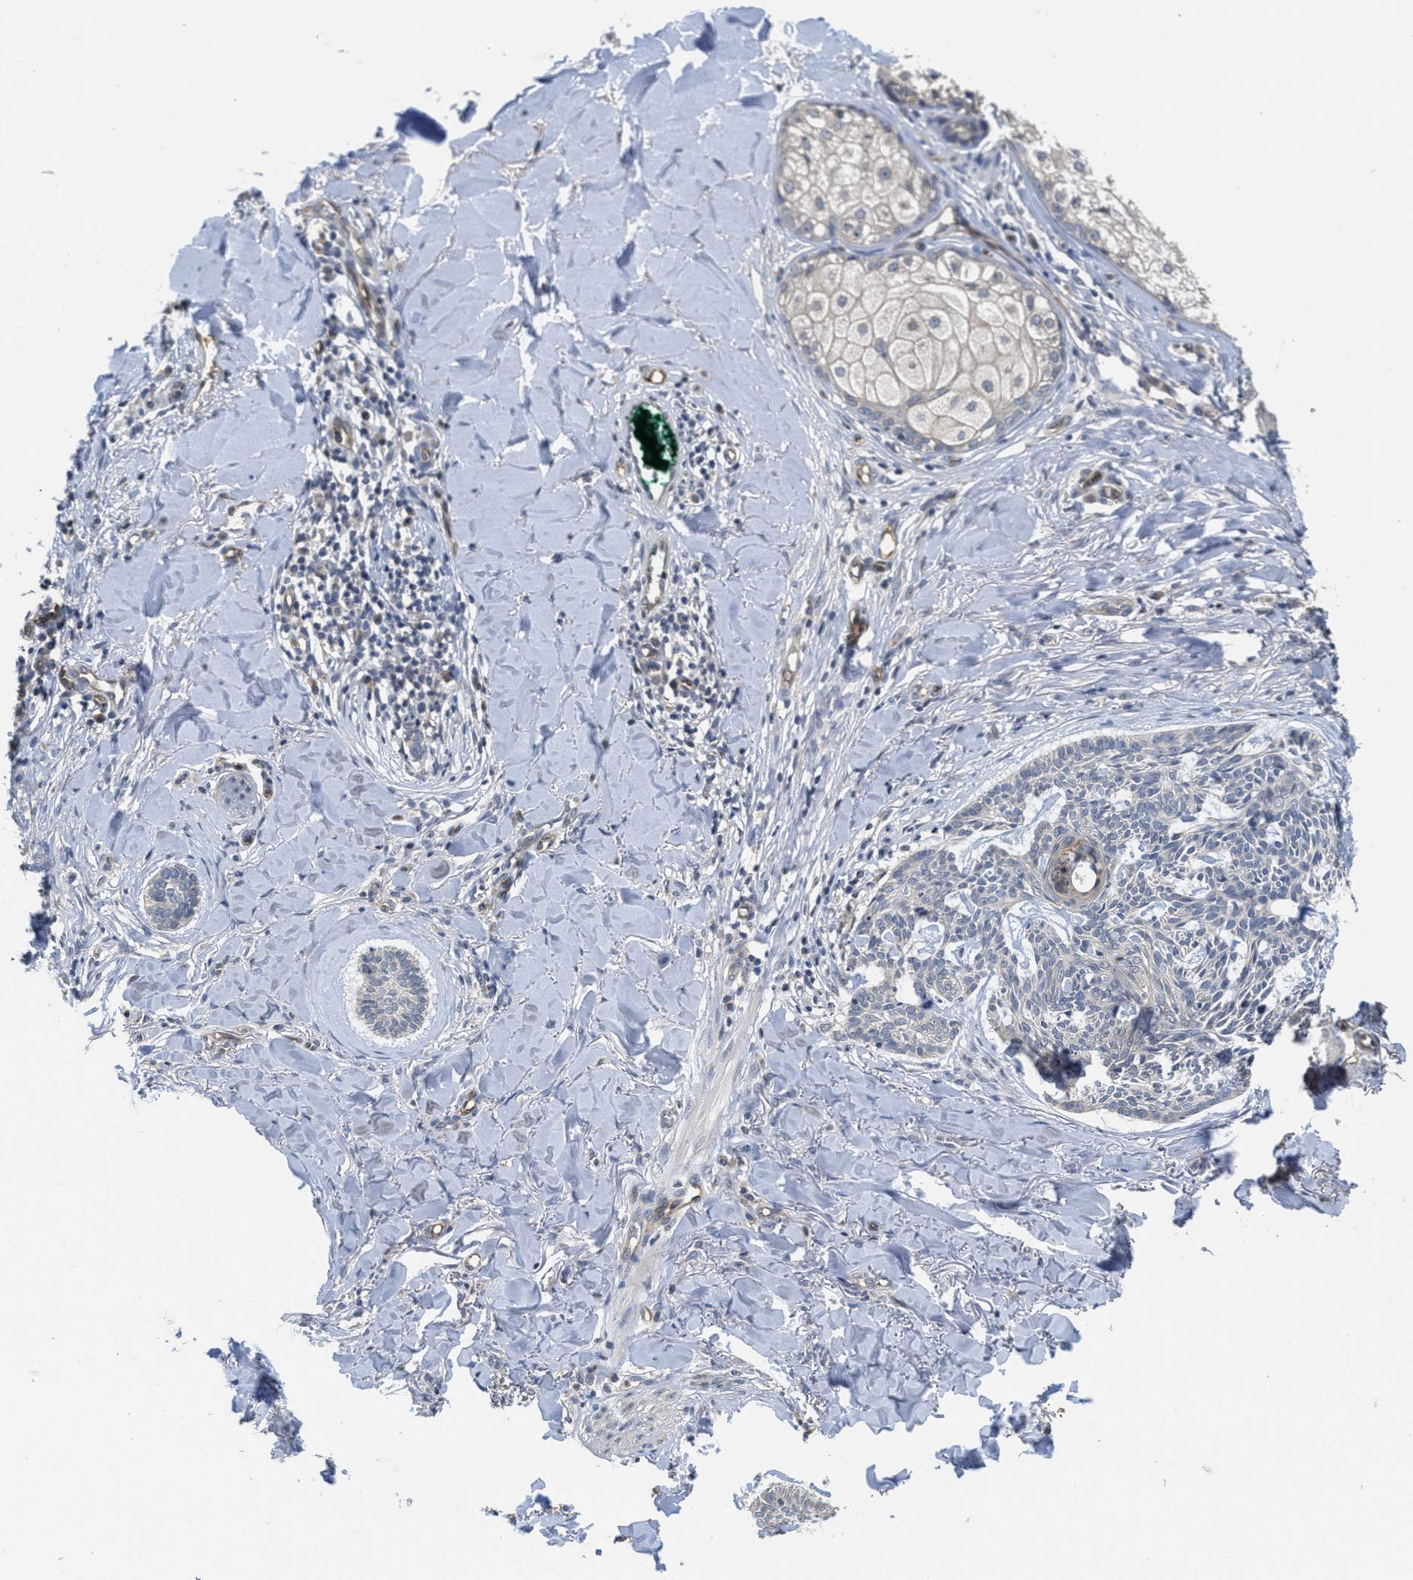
{"staining": {"intensity": "negative", "quantity": "none", "location": "none"}, "tissue": "skin cancer", "cell_type": "Tumor cells", "image_type": "cancer", "snomed": [{"axis": "morphology", "description": "Basal cell carcinoma"}, {"axis": "topography", "description": "Skin"}], "caption": "This is an IHC image of human skin cancer (basal cell carcinoma). There is no staining in tumor cells.", "gene": "ANGPT1", "patient": {"sex": "male", "age": 43}}